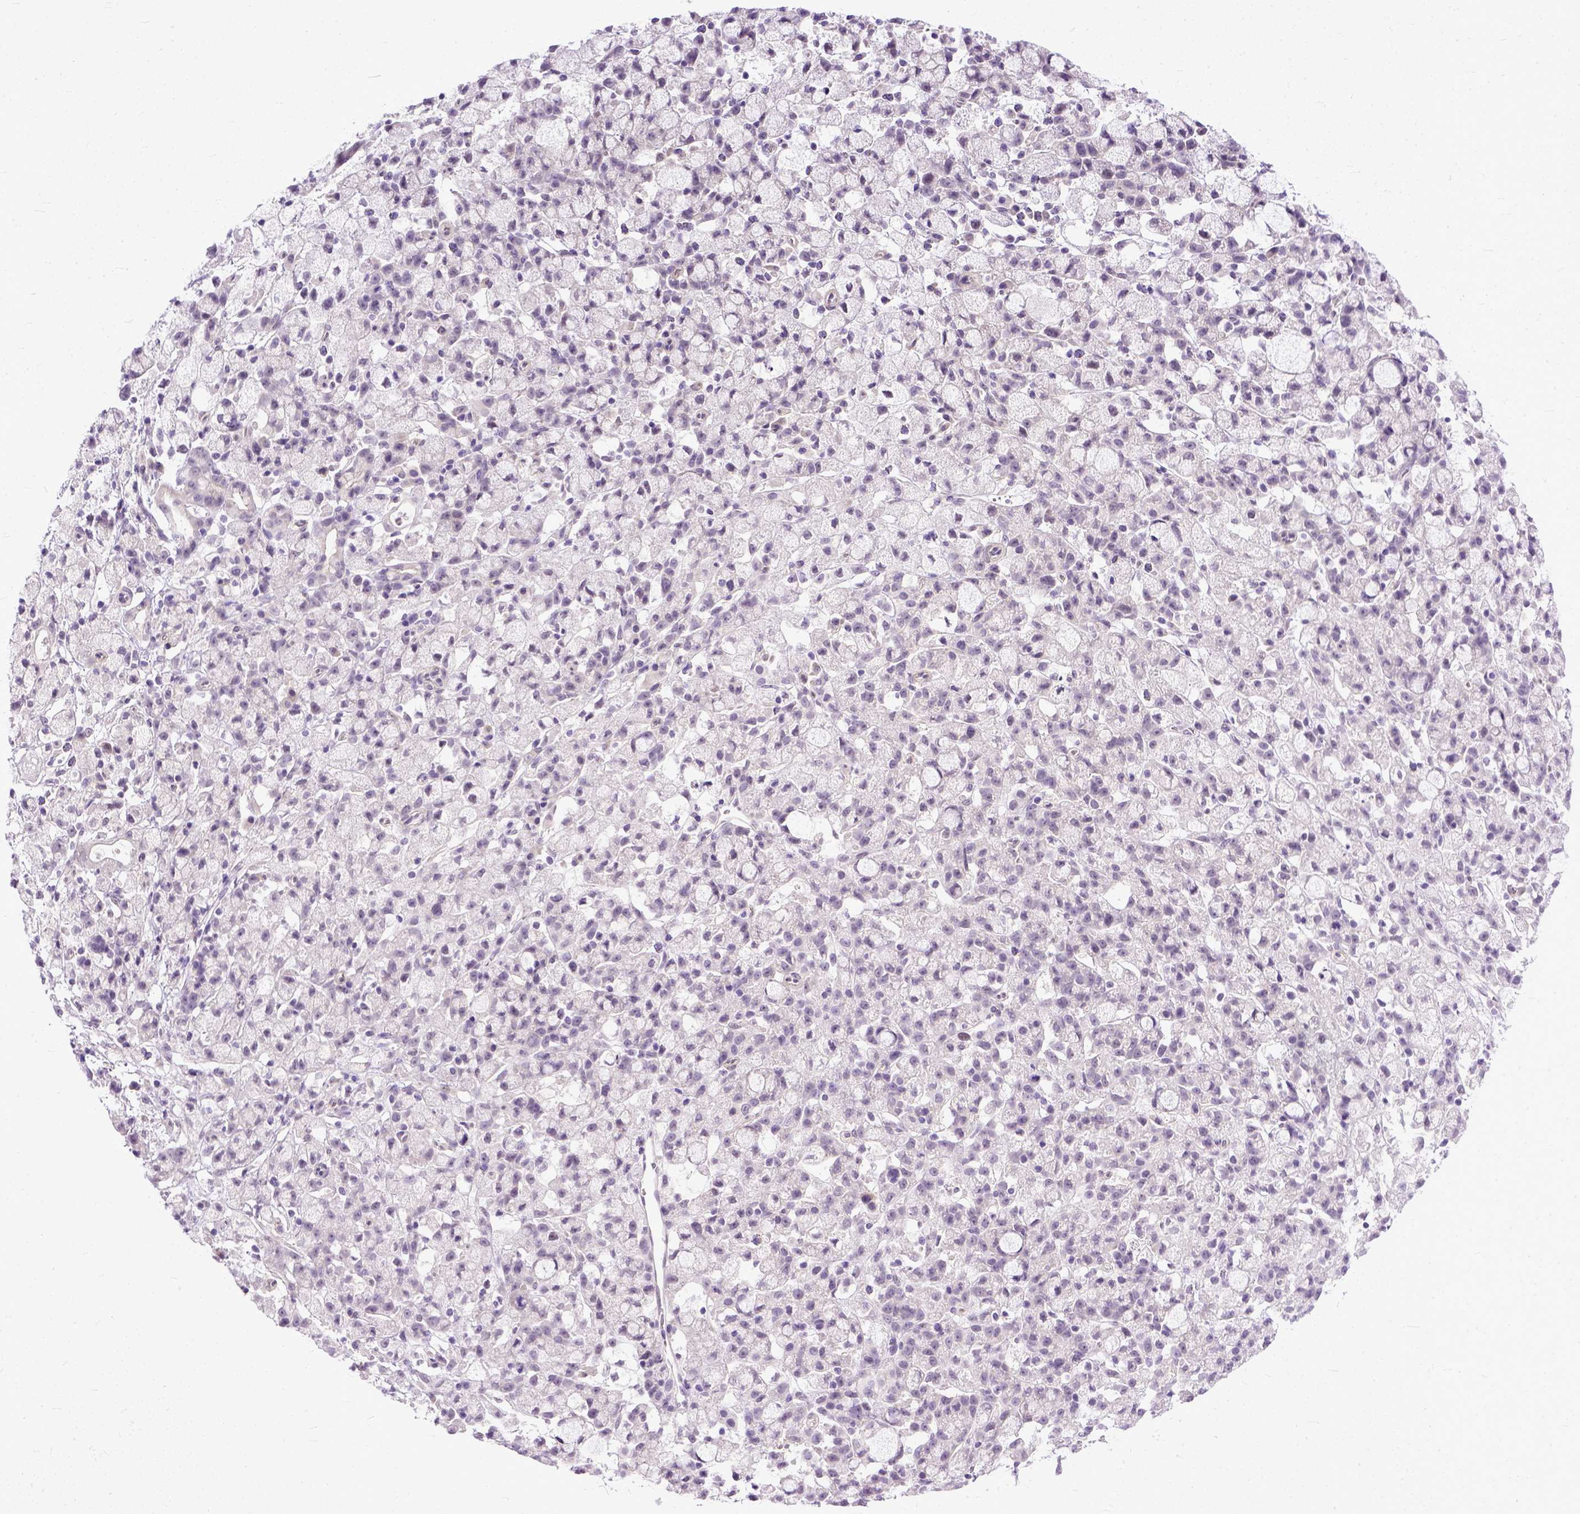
{"staining": {"intensity": "negative", "quantity": "none", "location": "none"}, "tissue": "stomach cancer", "cell_type": "Tumor cells", "image_type": "cancer", "snomed": [{"axis": "morphology", "description": "Adenocarcinoma, NOS"}, {"axis": "topography", "description": "Stomach"}], "caption": "A micrograph of stomach cancer (adenocarcinoma) stained for a protein exhibits no brown staining in tumor cells. (DAB (3,3'-diaminobenzidine) IHC with hematoxylin counter stain).", "gene": "TCEAL7", "patient": {"sex": "male", "age": 58}}